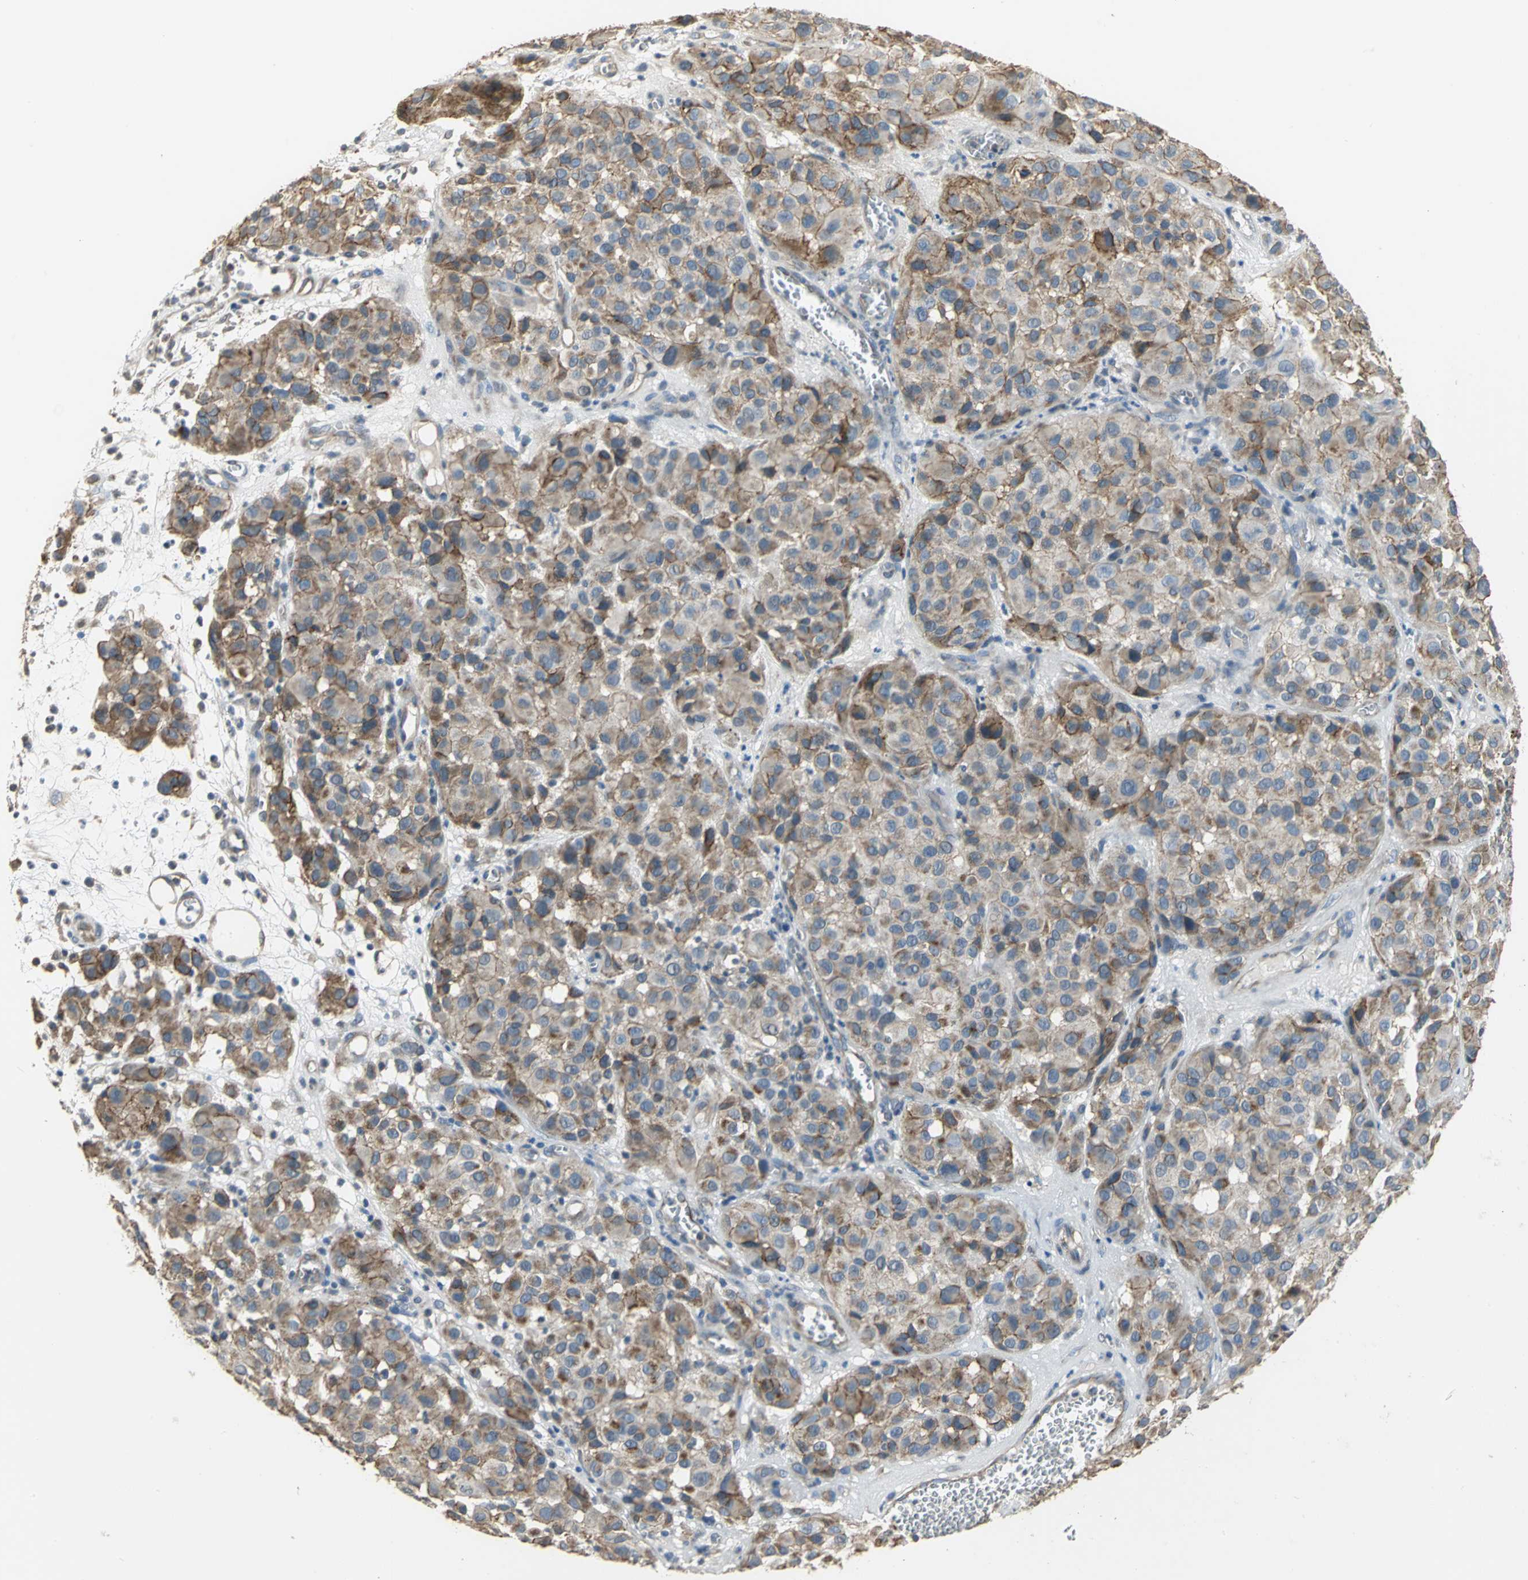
{"staining": {"intensity": "moderate", "quantity": ">75%", "location": "cytoplasmic/membranous"}, "tissue": "melanoma", "cell_type": "Tumor cells", "image_type": "cancer", "snomed": [{"axis": "morphology", "description": "Malignant melanoma, NOS"}, {"axis": "topography", "description": "Skin"}], "caption": "Immunohistochemistry photomicrograph of neoplastic tissue: human malignant melanoma stained using IHC exhibits medium levels of moderate protein expression localized specifically in the cytoplasmic/membranous of tumor cells, appearing as a cytoplasmic/membranous brown color.", "gene": "NDUFB5", "patient": {"sex": "female", "age": 21}}